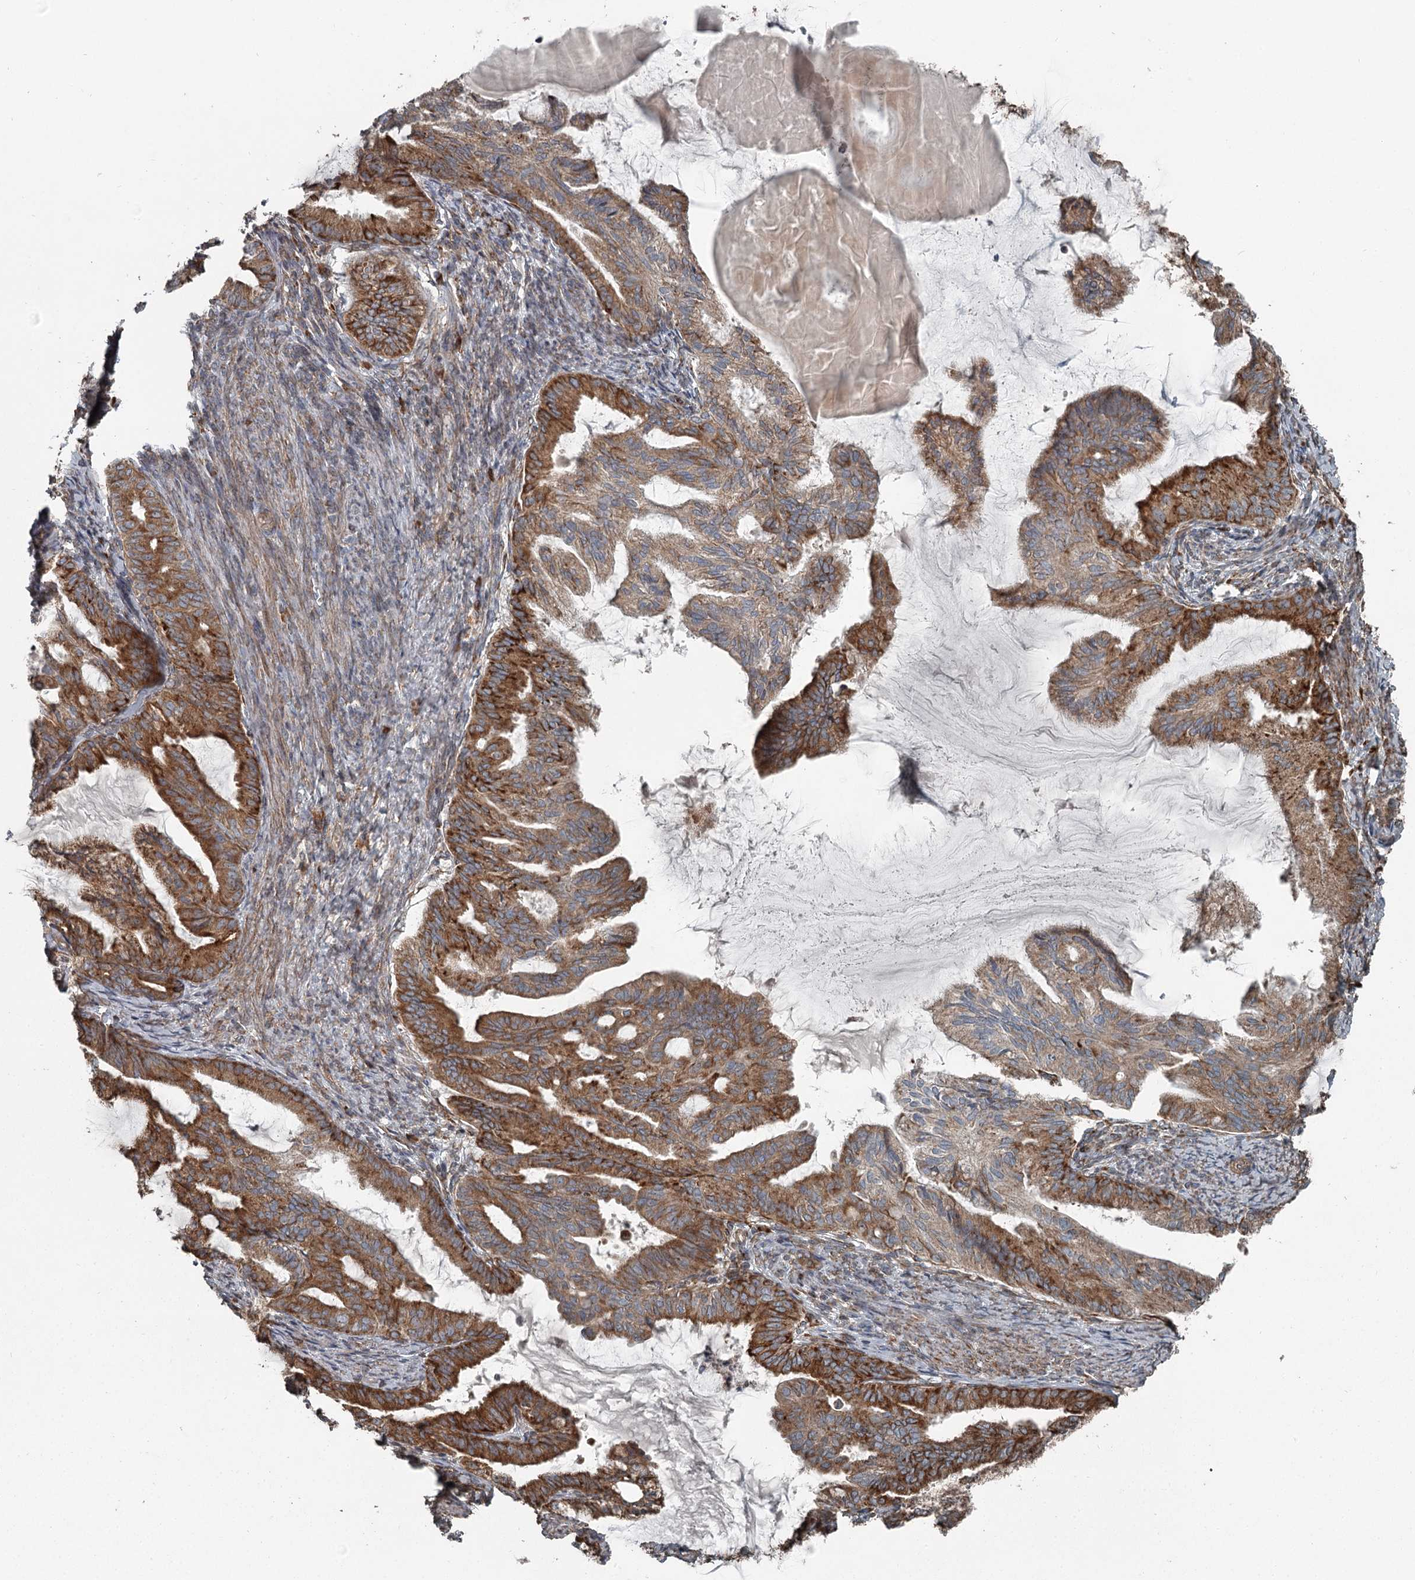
{"staining": {"intensity": "moderate", "quantity": ">75%", "location": "cytoplasmic/membranous"}, "tissue": "endometrial cancer", "cell_type": "Tumor cells", "image_type": "cancer", "snomed": [{"axis": "morphology", "description": "Adenocarcinoma, NOS"}, {"axis": "topography", "description": "Endometrium"}], "caption": "IHC (DAB (3,3'-diaminobenzidine)) staining of human adenocarcinoma (endometrial) reveals moderate cytoplasmic/membranous protein positivity in about >75% of tumor cells.", "gene": "RASSF8", "patient": {"sex": "female", "age": 86}}